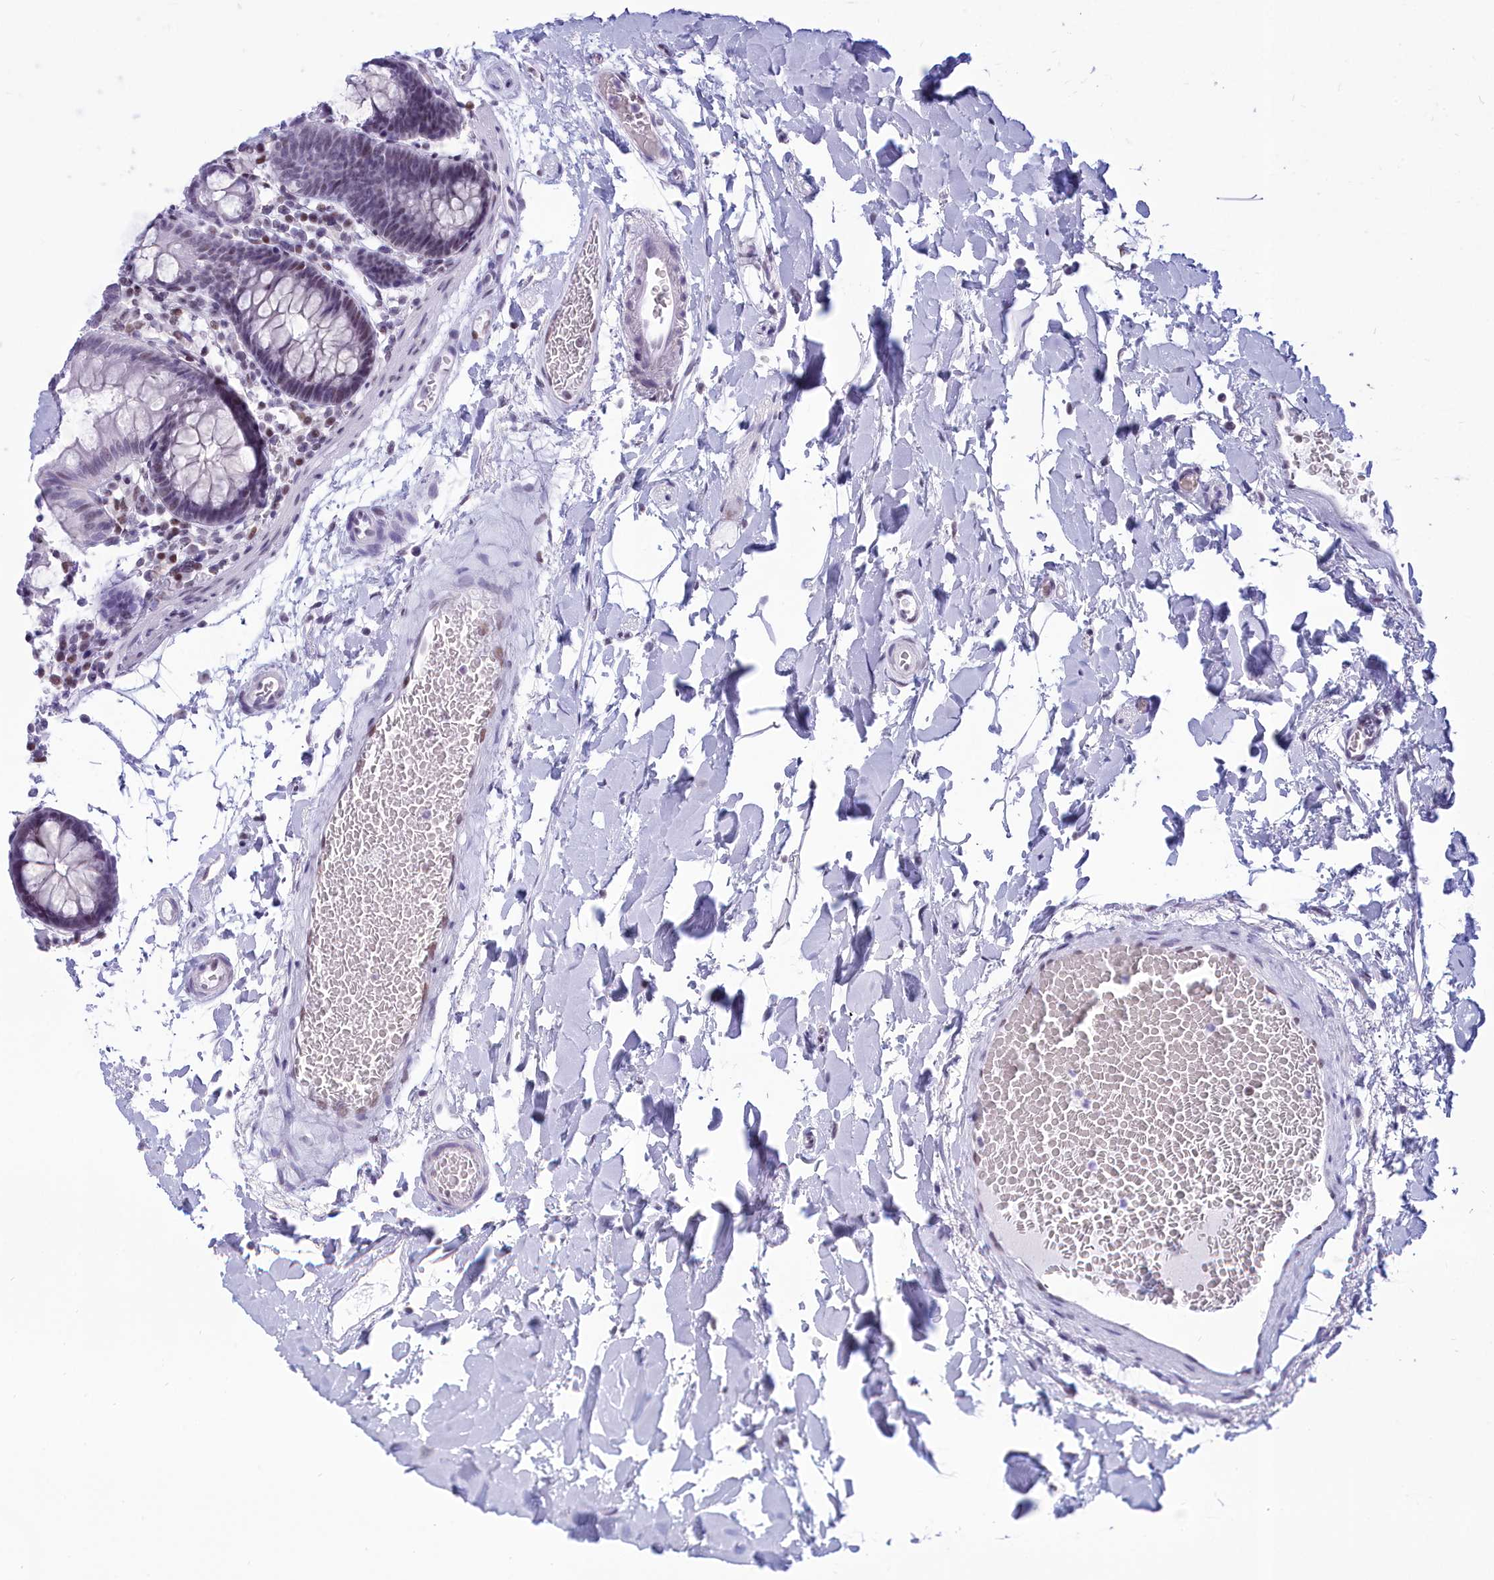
{"staining": {"intensity": "weak", "quantity": "25%-75%", "location": "nuclear"}, "tissue": "colon", "cell_type": "Endothelial cells", "image_type": "normal", "snomed": [{"axis": "morphology", "description": "Normal tissue, NOS"}, {"axis": "topography", "description": "Colon"}], "caption": "Immunohistochemical staining of normal human colon displays weak nuclear protein expression in about 25%-75% of endothelial cells.", "gene": "CDC26", "patient": {"sex": "male", "age": 75}}